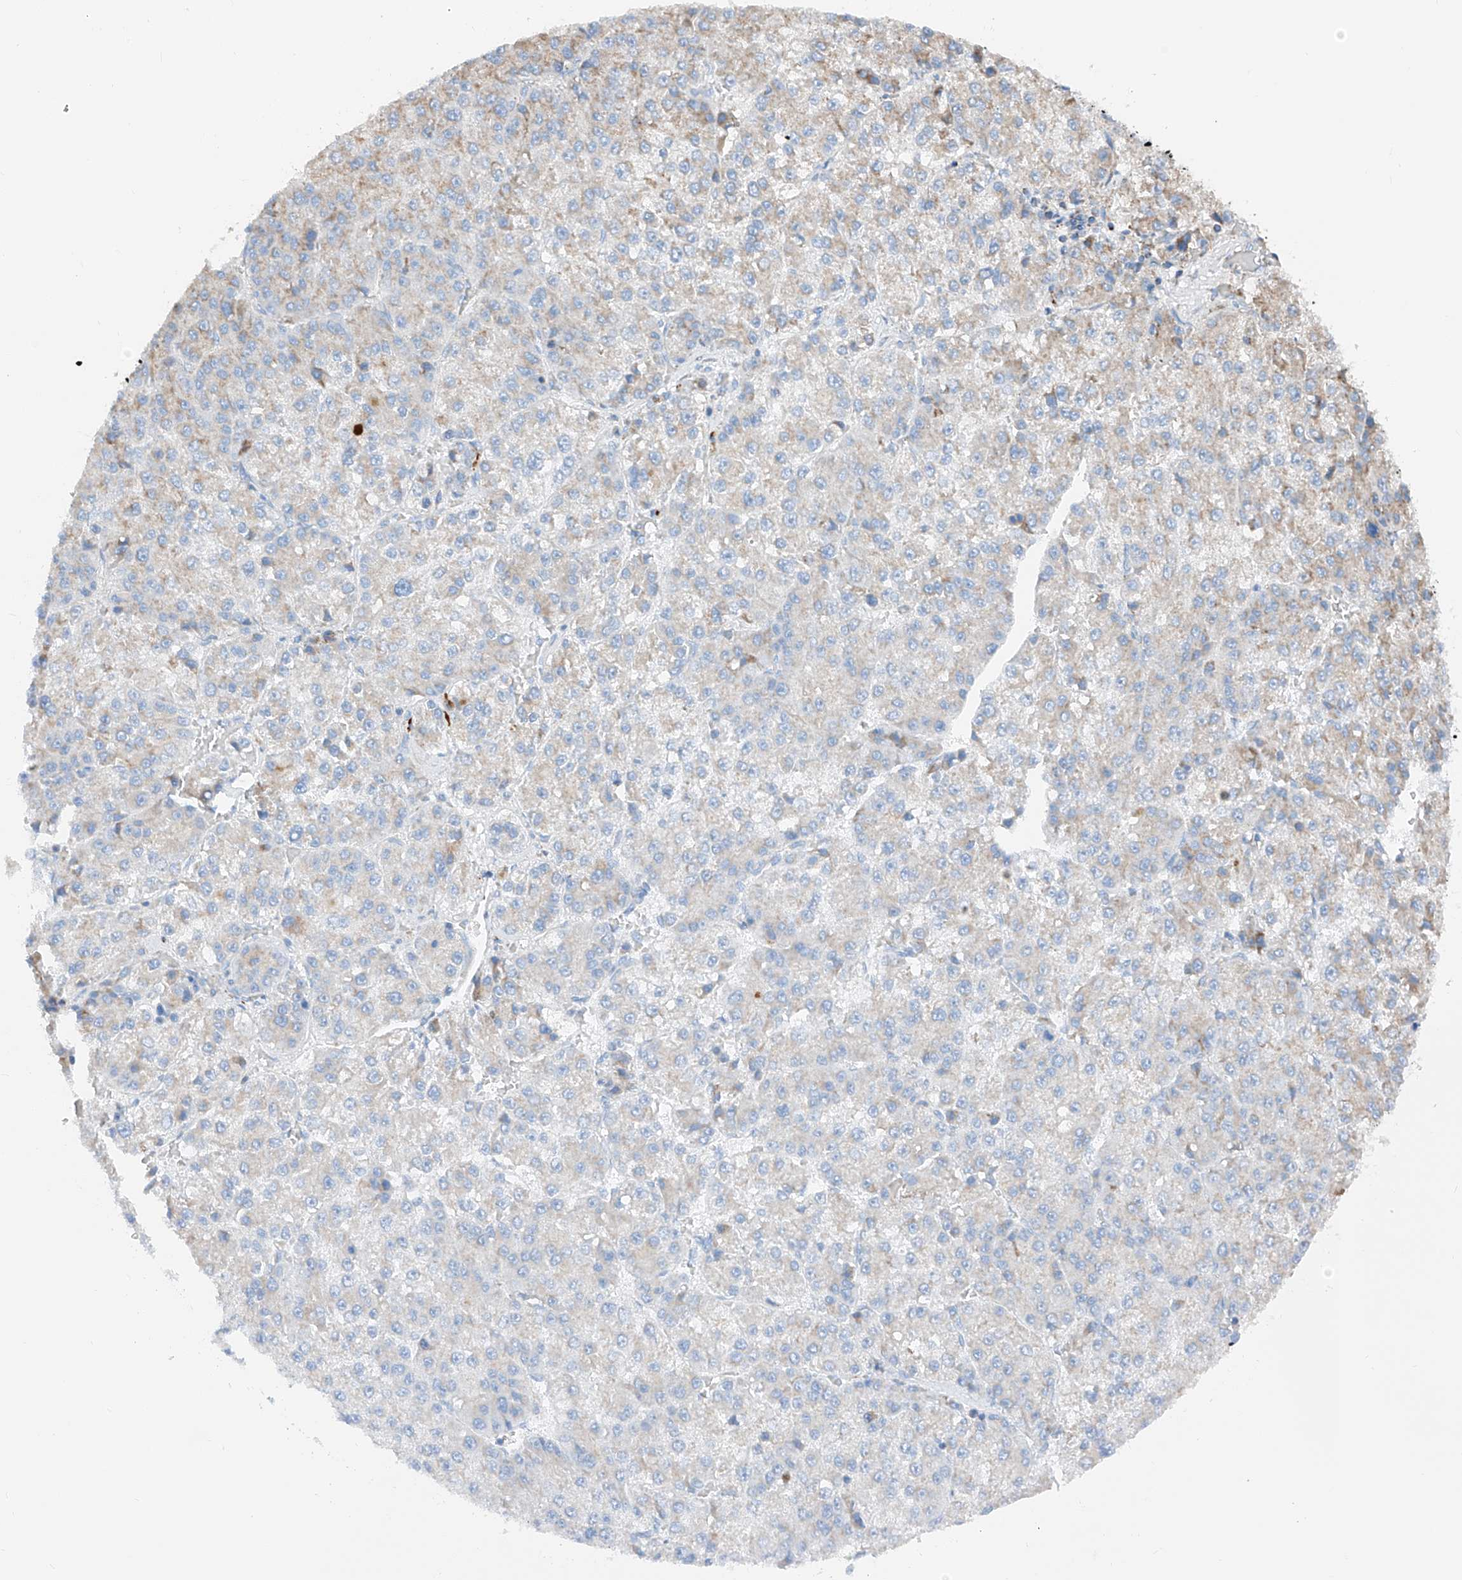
{"staining": {"intensity": "moderate", "quantity": "<25%", "location": "cytoplasmic/membranous"}, "tissue": "liver cancer", "cell_type": "Tumor cells", "image_type": "cancer", "snomed": [{"axis": "morphology", "description": "Carcinoma, Hepatocellular, NOS"}, {"axis": "topography", "description": "Liver"}], "caption": "Immunohistochemistry of liver cancer exhibits low levels of moderate cytoplasmic/membranous staining in about <25% of tumor cells. Nuclei are stained in blue.", "gene": "MRAP", "patient": {"sex": "female", "age": 73}}